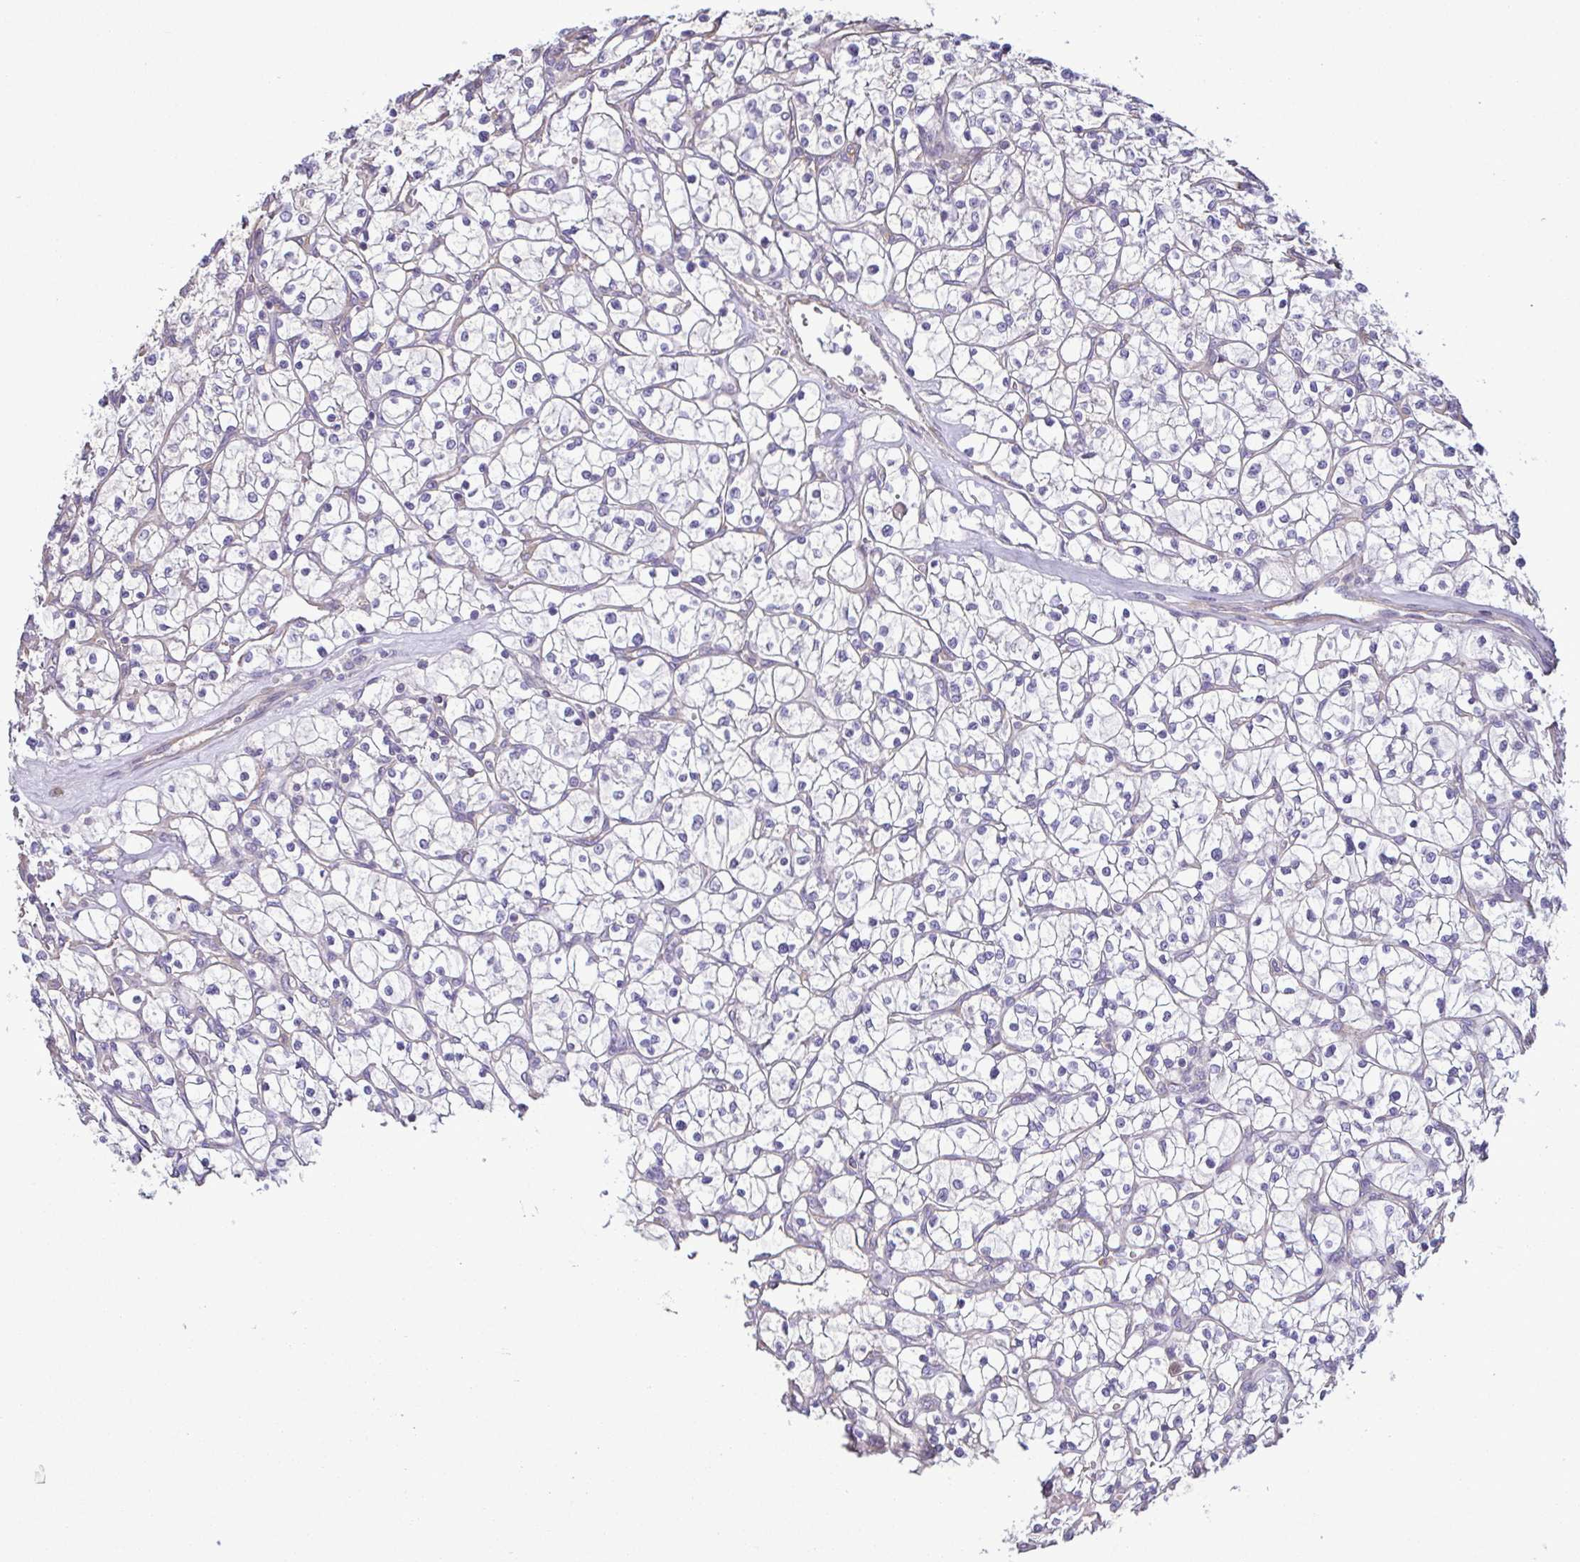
{"staining": {"intensity": "negative", "quantity": "none", "location": "none"}, "tissue": "renal cancer", "cell_type": "Tumor cells", "image_type": "cancer", "snomed": [{"axis": "morphology", "description": "Adenocarcinoma, NOS"}, {"axis": "topography", "description": "Kidney"}], "caption": "An immunohistochemistry (IHC) histopathology image of renal cancer is shown. There is no staining in tumor cells of renal cancer.", "gene": "MYL10", "patient": {"sex": "female", "age": 64}}